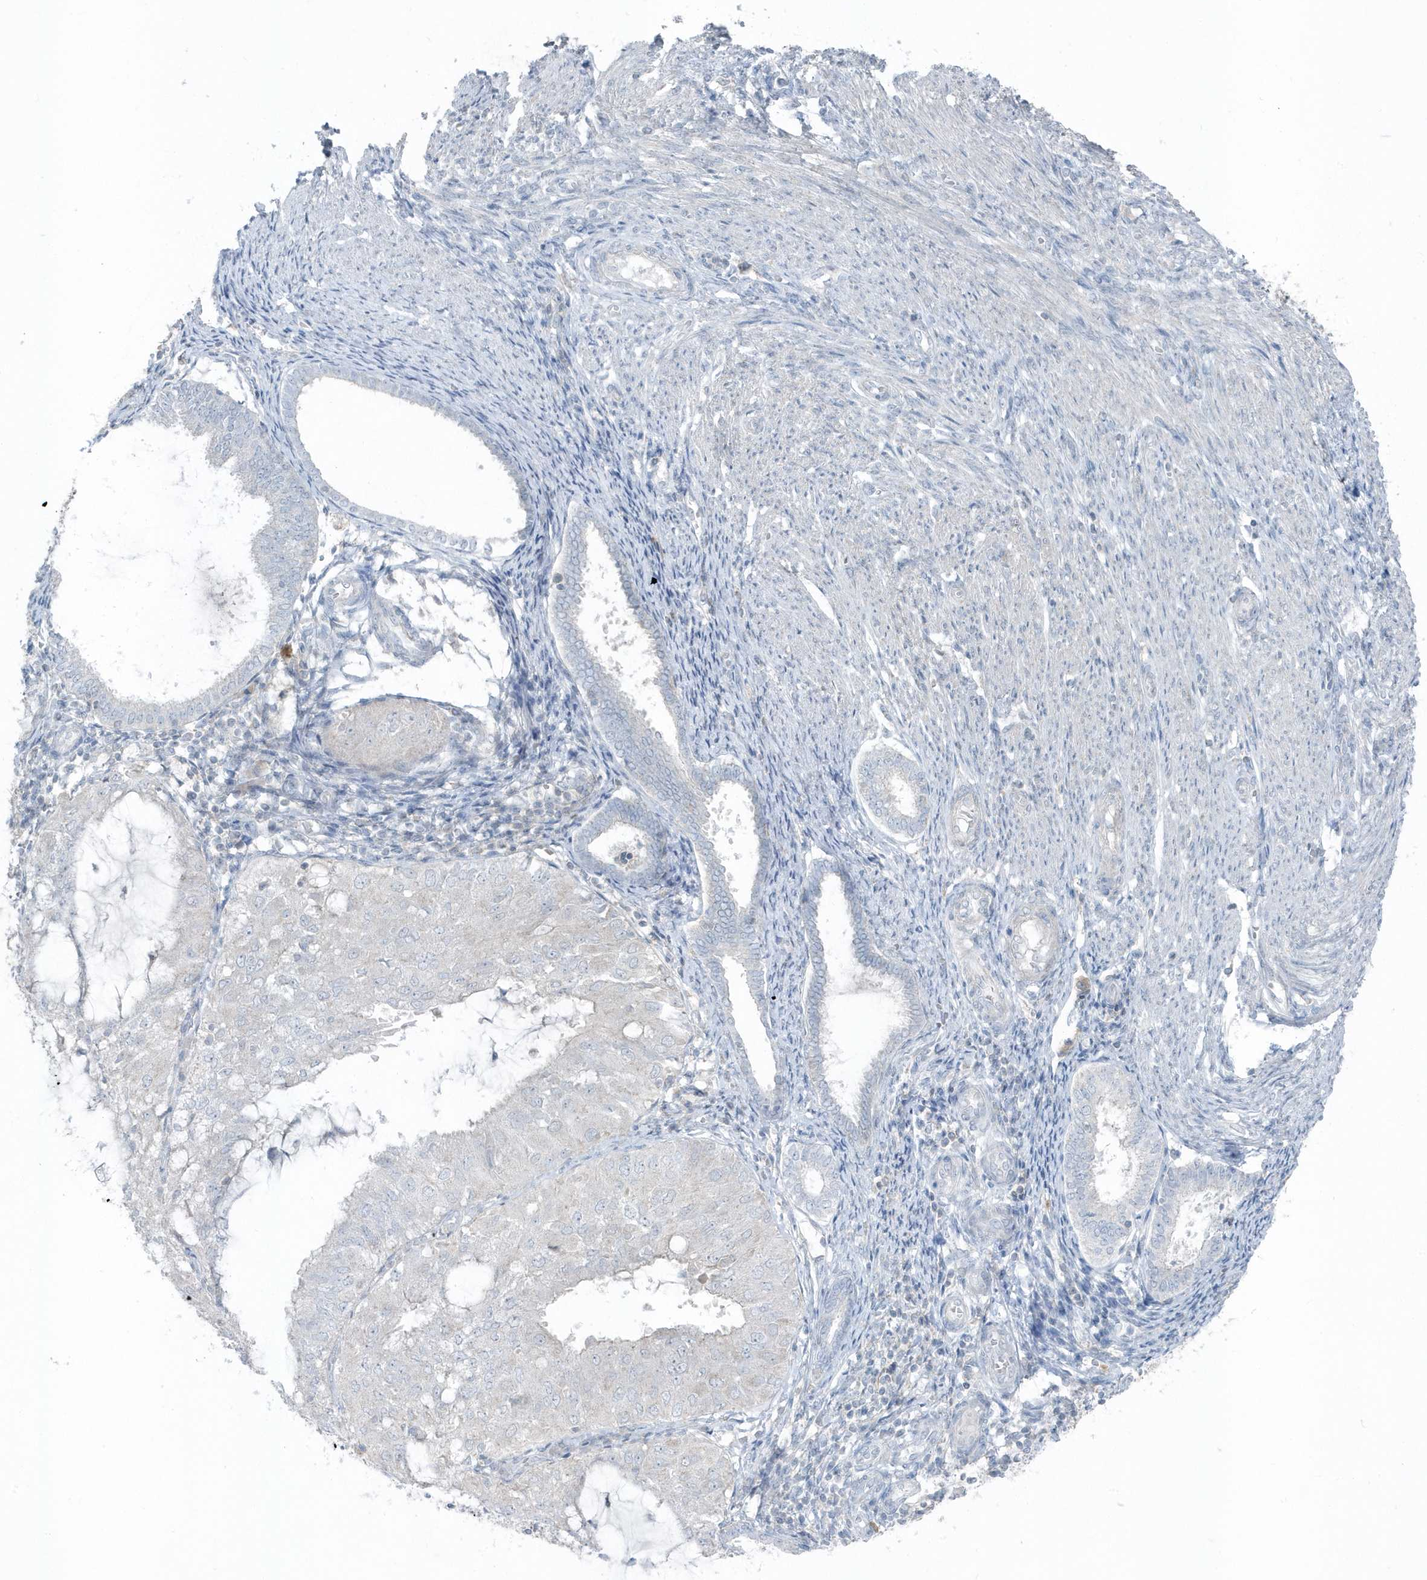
{"staining": {"intensity": "negative", "quantity": "none", "location": "none"}, "tissue": "endometrial cancer", "cell_type": "Tumor cells", "image_type": "cancer", "snomed": [{"axis": "morphology", "description": "Adenocarcinoma, NOS"}, {"axis": "topography", "description": "Endometrium"}], "caption": "The histopathology image demonstrates no significant positivity in tumor cells of endometrial cancer.", "gene": "ACTC1", "patient": {"sex": "female", "age": 81}}